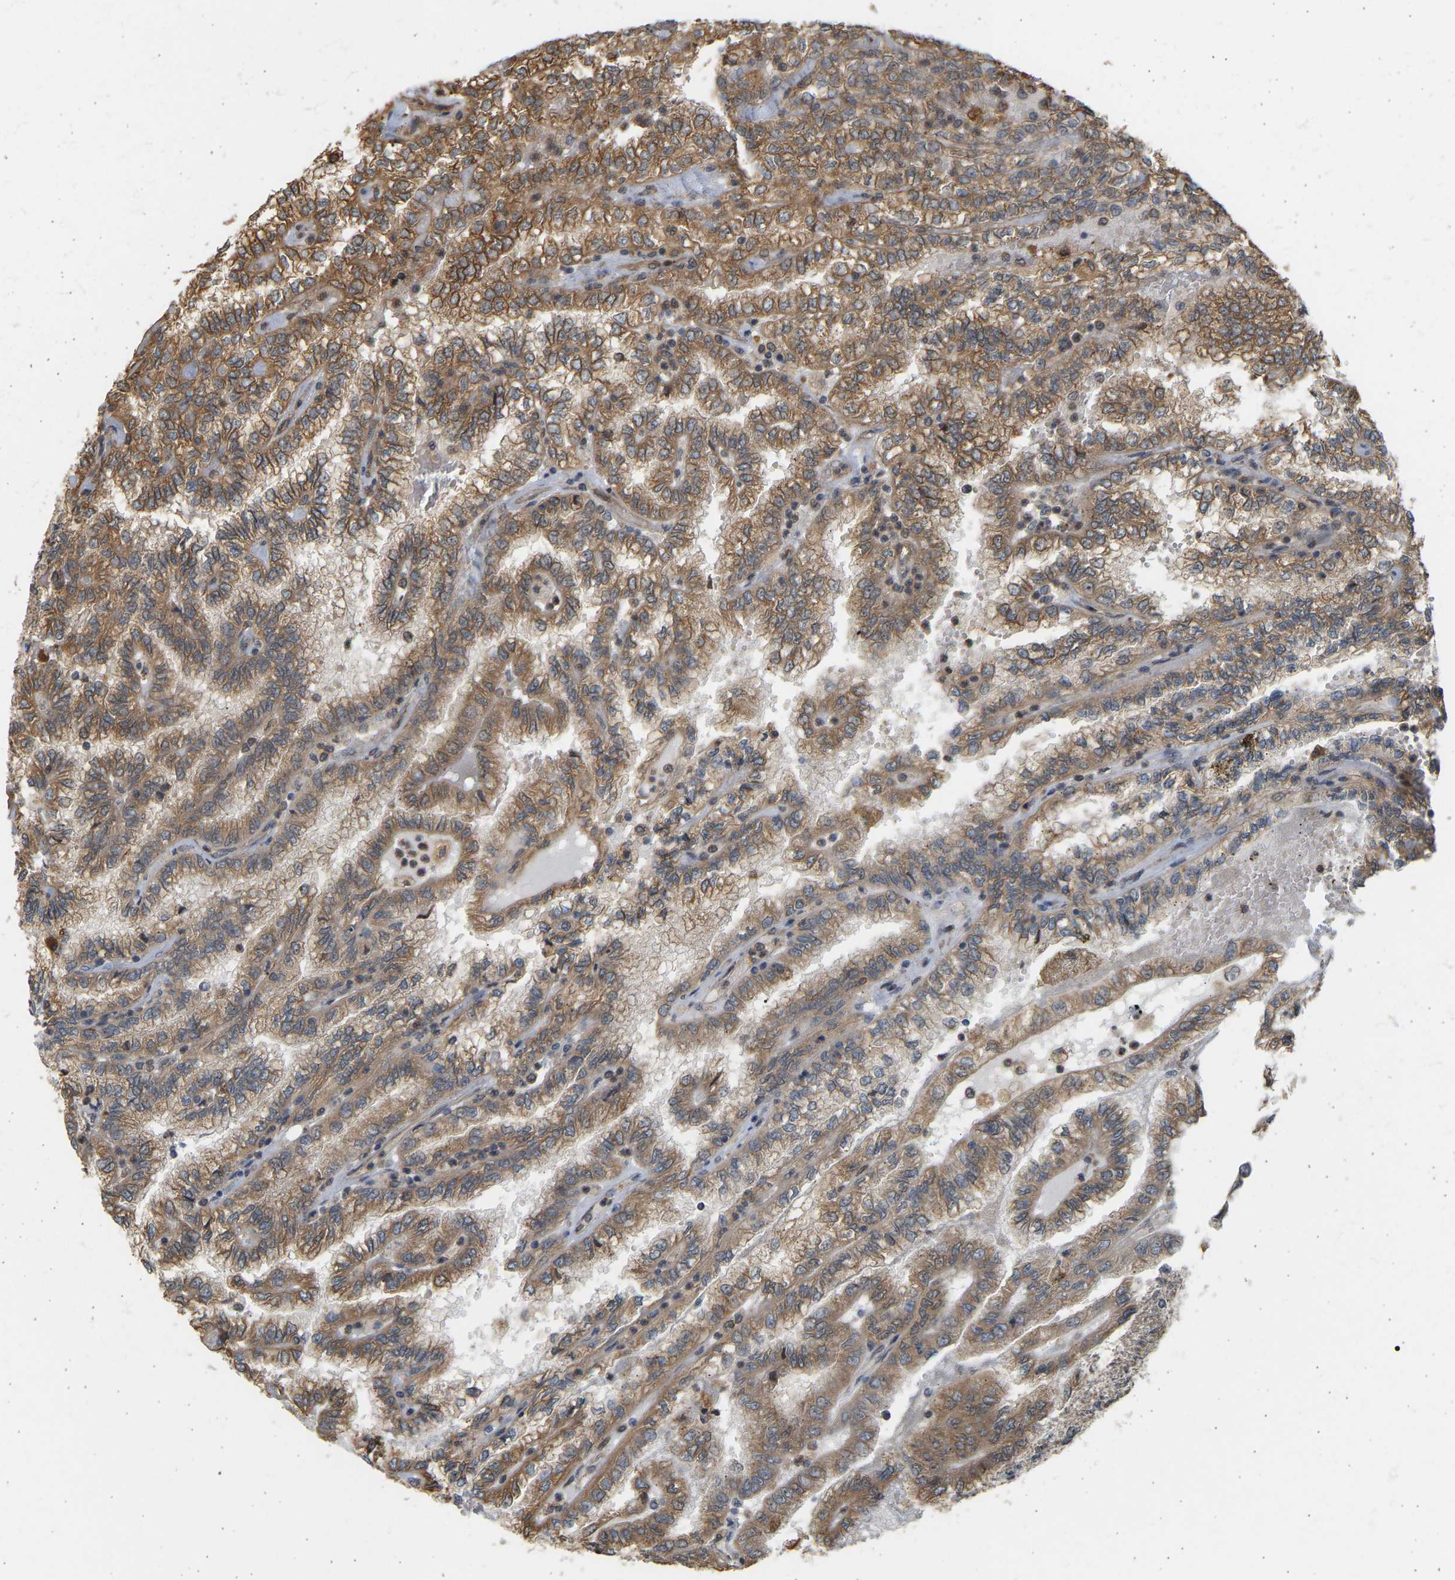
{"staining": {"intensity": "moderate", "quantity": ">75%", "location": "cytoplasmic/membranous"}, "tissue": "renal cancer", "cell_type": "Tumor cells", "image_type": "cancer", "snomed": [{"axis": "morphology", "description": "Inflammation, NOS"}, {"axis": "morphology", "description": "Adenocarcinoma, NOS"}, {"axis": "topography", "description": "Kidney"}], "caption": "Protein expression analysis of renal cancer shows moderate cytoplasmic/membranous staining in about >75% of tumor cells.", "gene": "B4GALT6", "patient": {"sex": "male", "age": 68}}